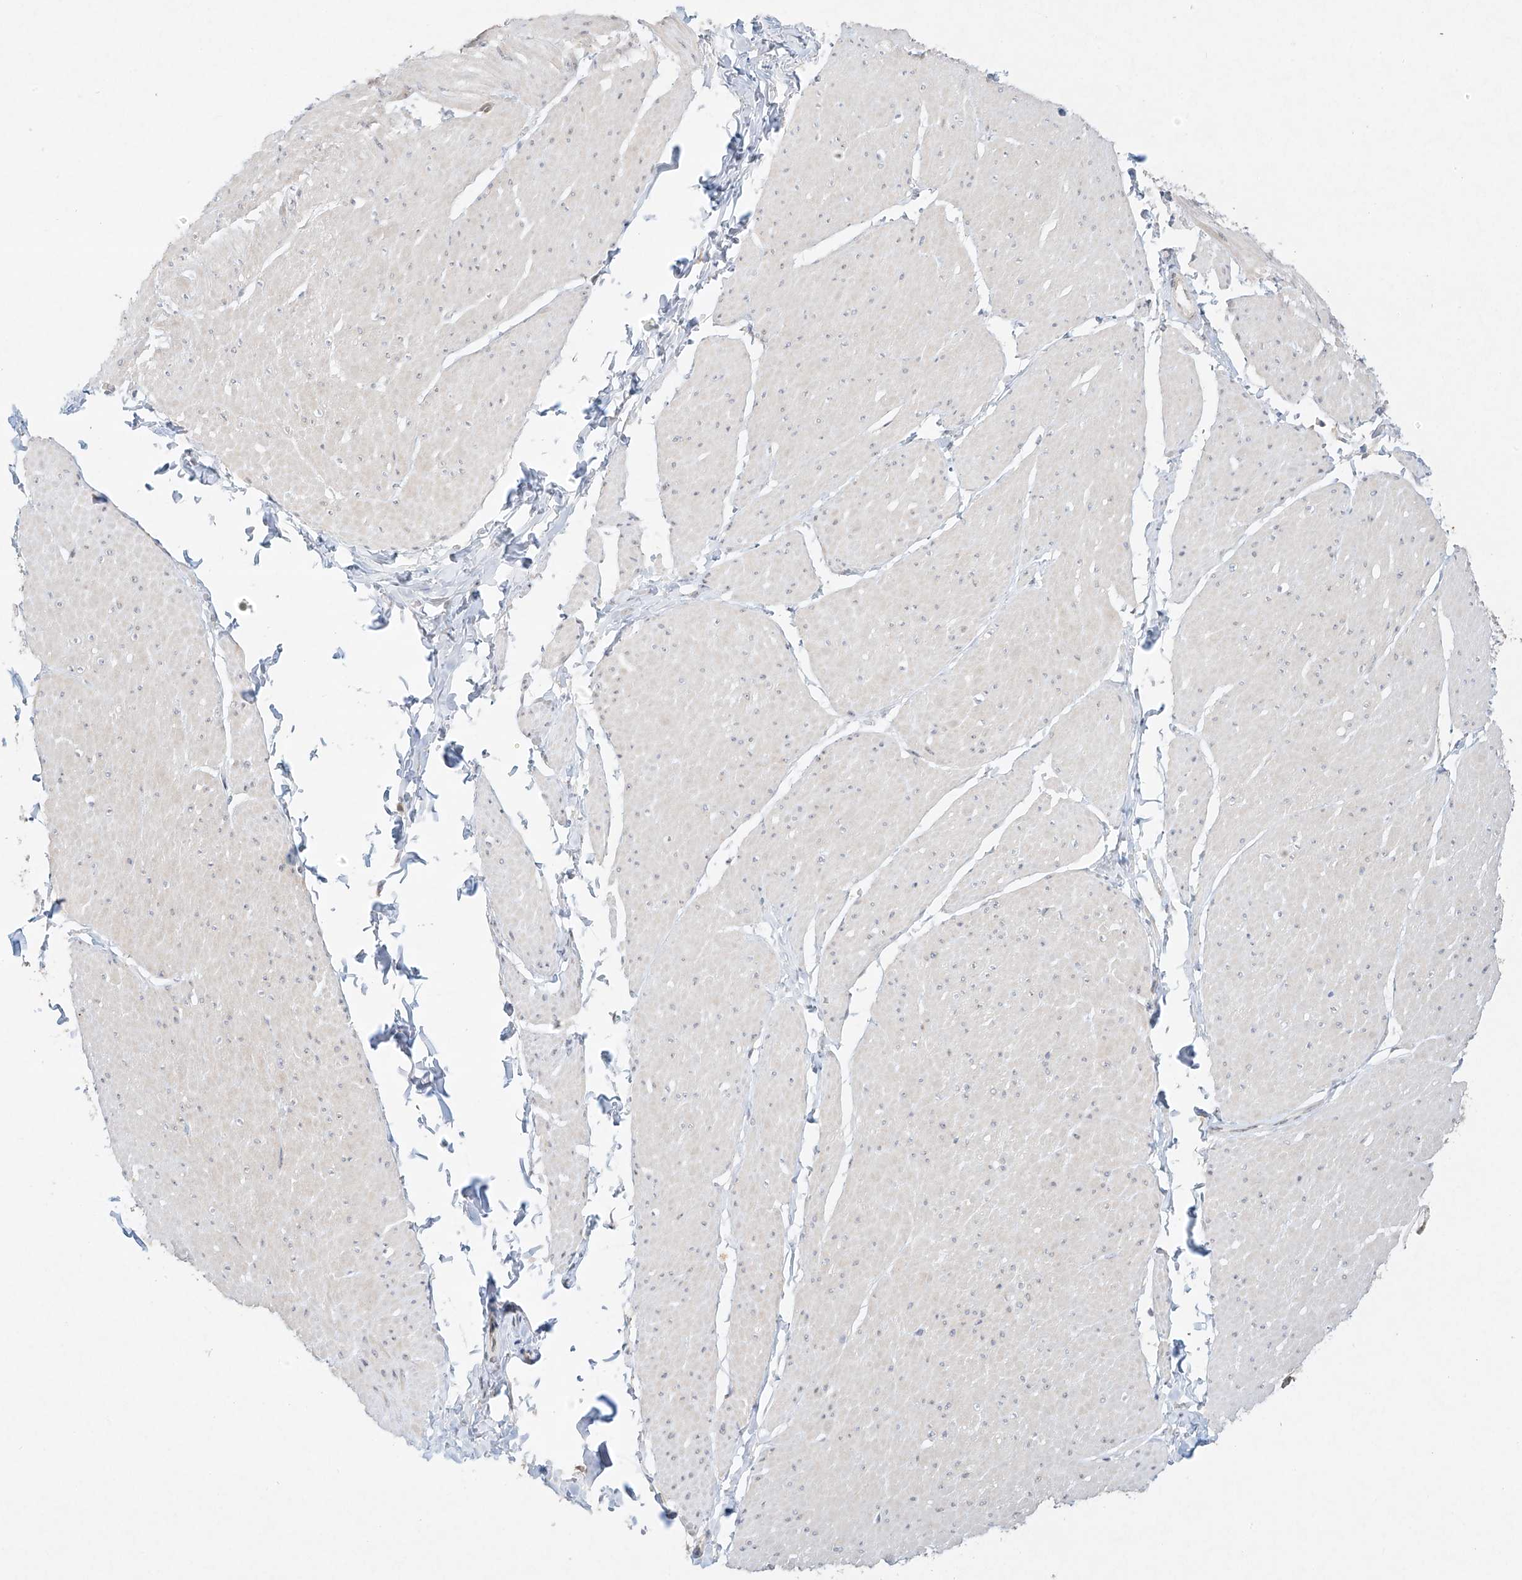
{"staining": {"intensity": "negative", "quantity": "none", "location": "none"}, "tissue": "smooth muscle", "cell_type": "Smooth muscle cells", "image_type": "normal", "snomed": [{"axis": "morphology", "description": "Urothelial carcinoma, High grade"}, {"axis": "topography", "description": "Urinary bladder"}], "caption": "Immunohistochemical staining of benign human smooth muscle demonstrates no significant positivity in smooth muscle cells.", "gene": "TASP1", "patient": {"sex": "male", "age": 46}}